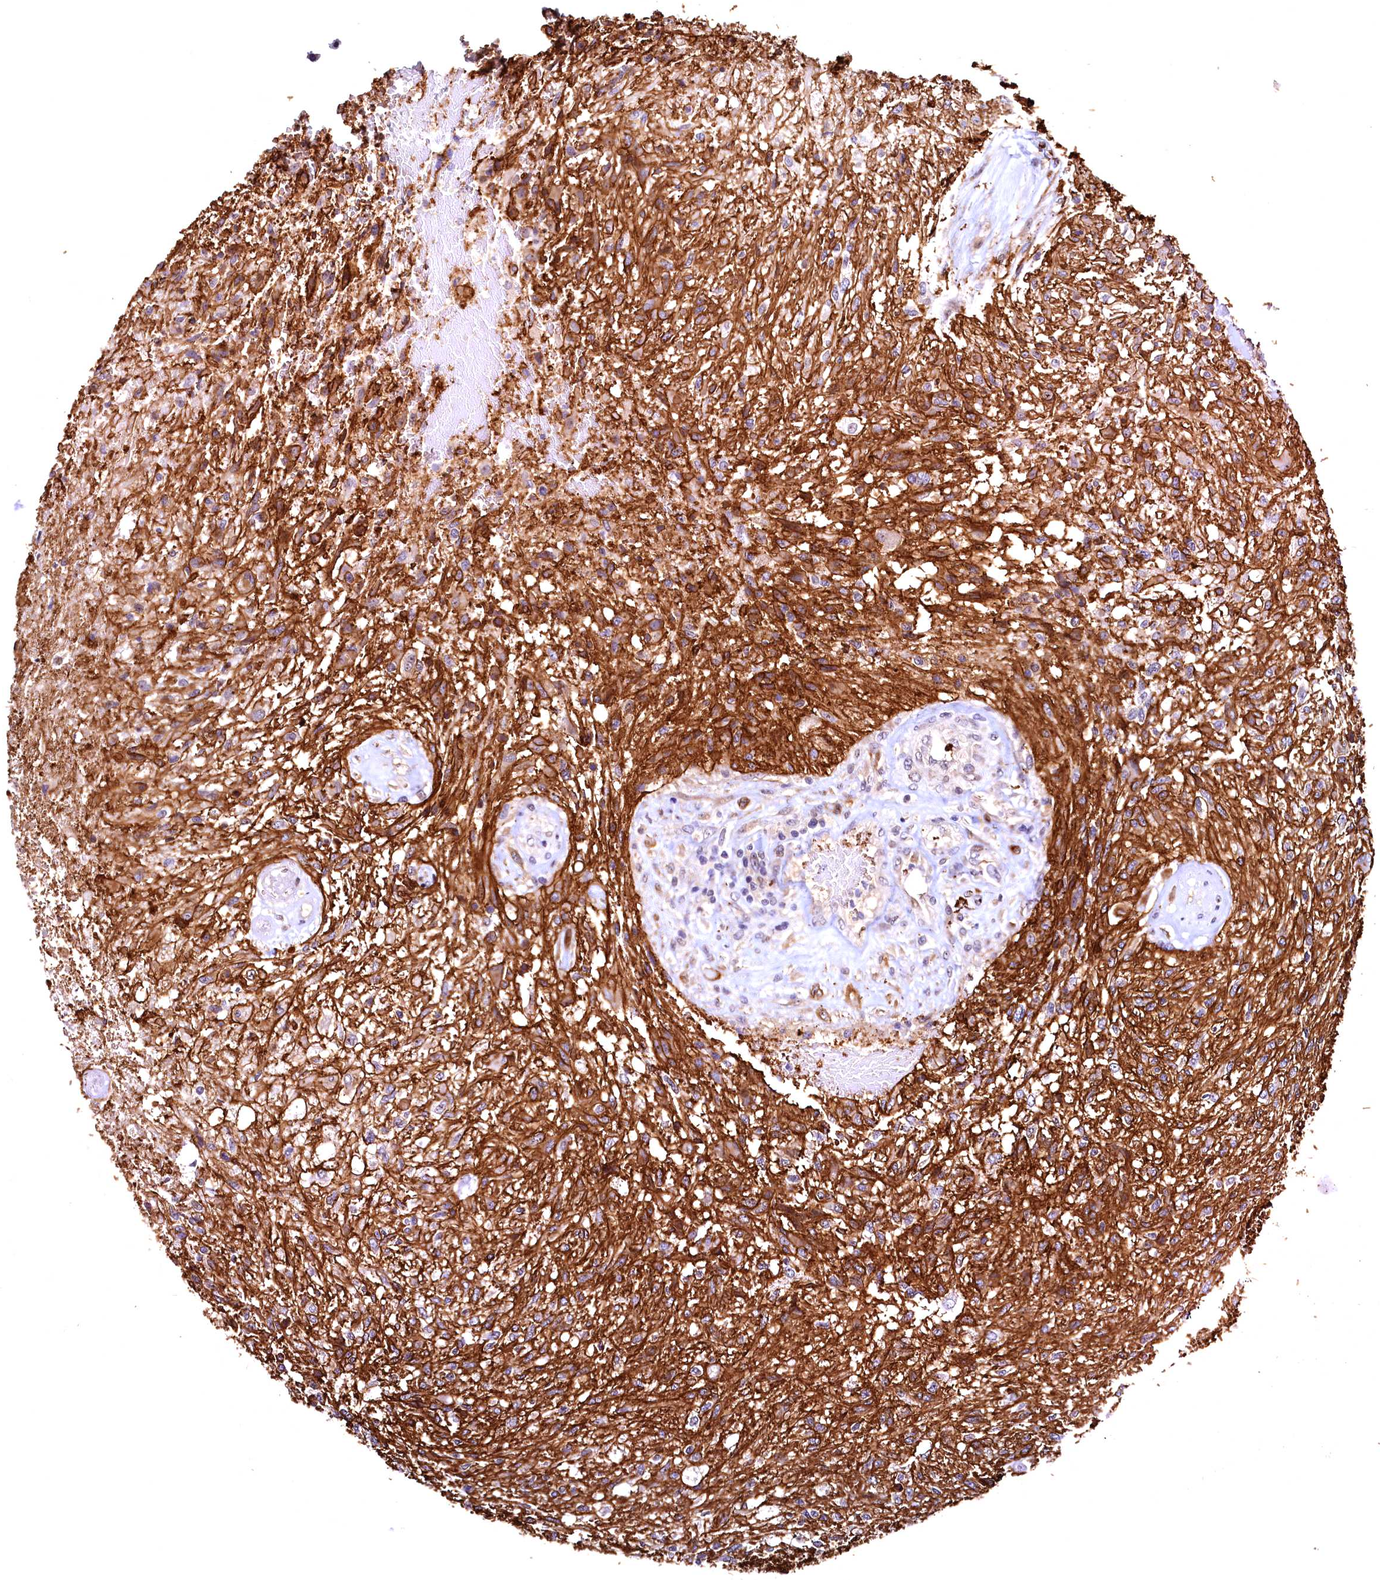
{"staining": {"intensity": "negative", "quantity": "none", "location": "none"}, "tissue": "glioma", "cell_type": "Tumor cells", "image_type": "cancer", "snomed": [{"axis": "morphology", "description": "Glioma, malignant, High grade"}, {"axis": "topography", "description": "Brain"}], "caption": "DAB immunohistochemical staining of human malignant high-grade glioma shows no significant staining in tumor cells.", "gene": "LATS2", "patient": {"sex": "male", "age": 56}}